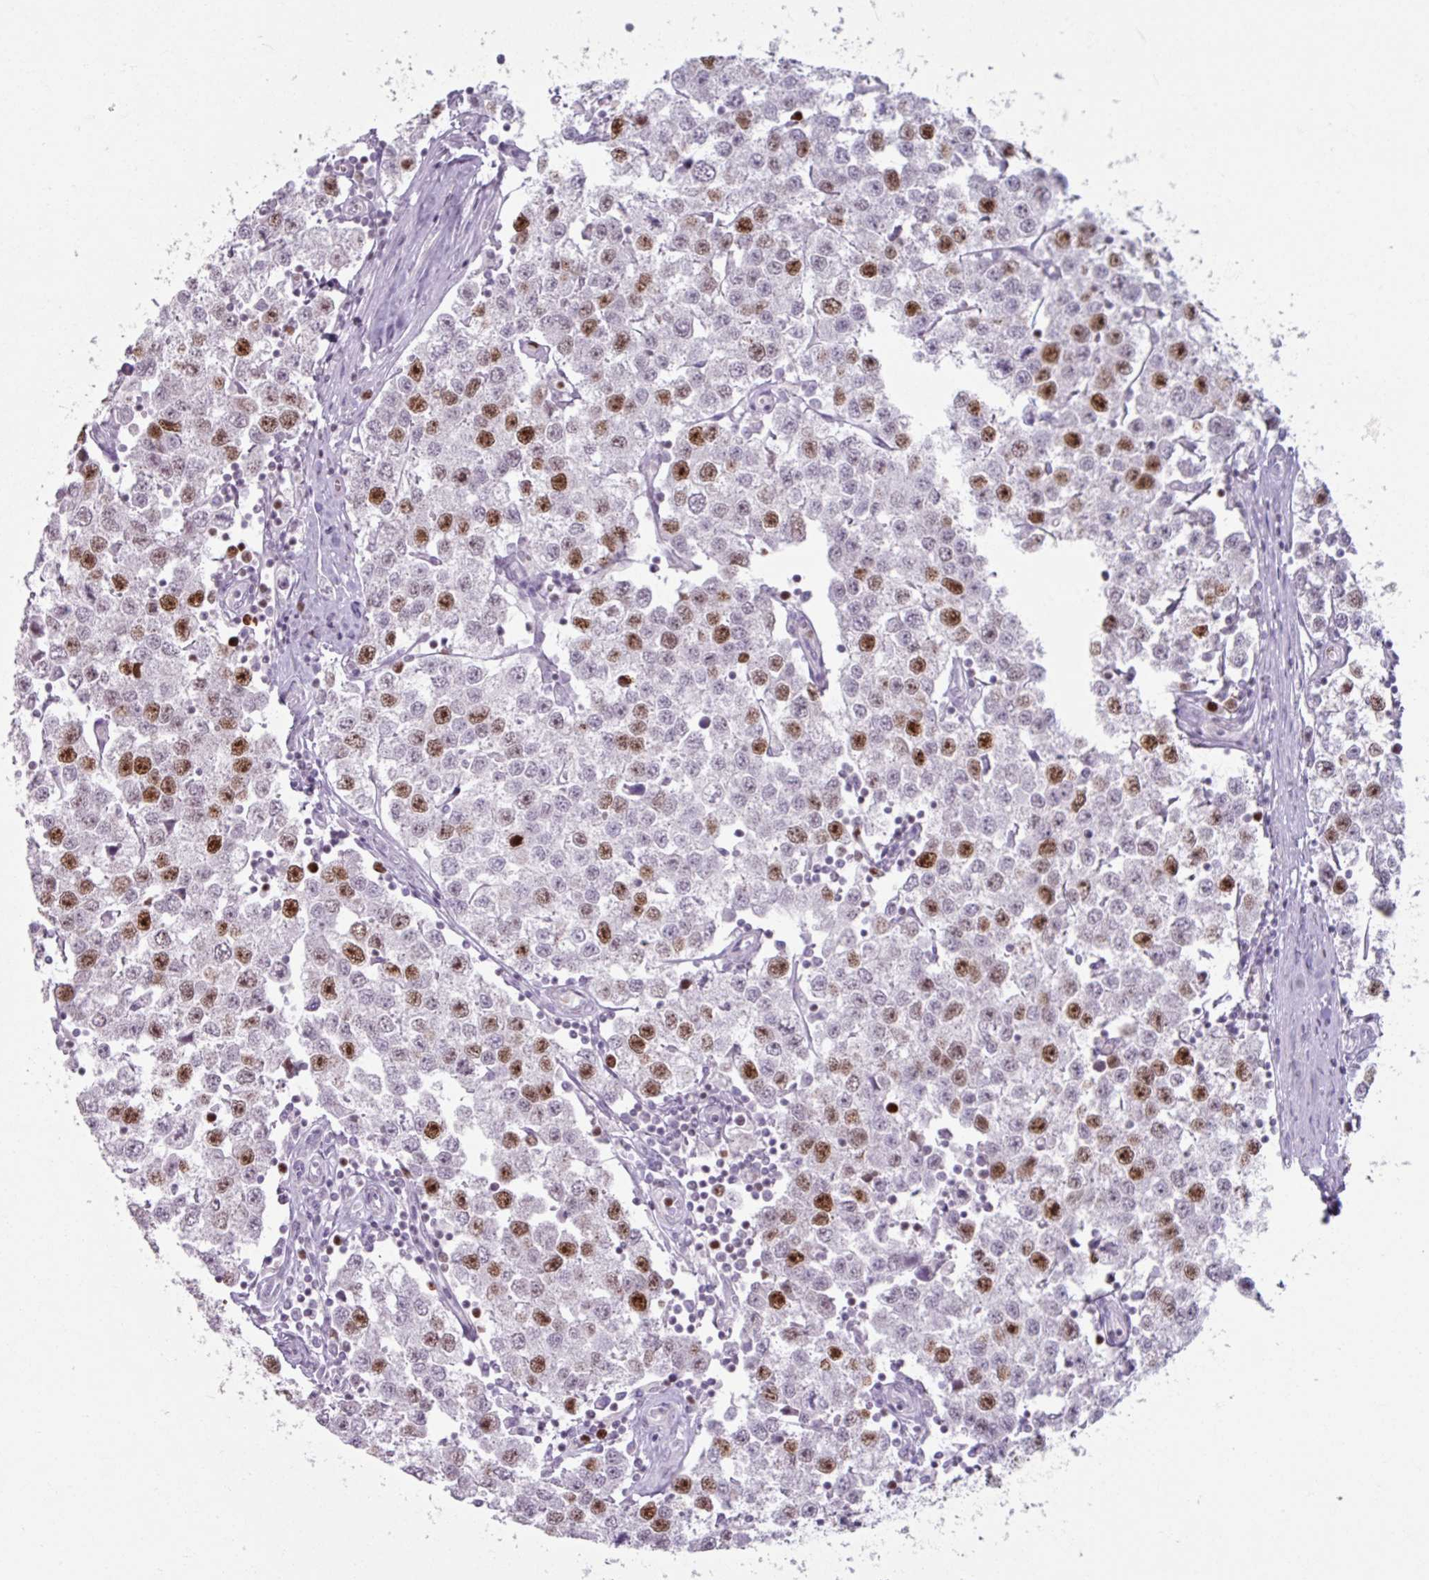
{"staining": {"intensity": "moderate", "quantity": "25%-75%", "location": "nuclear"}, "tissue": "testis cancer", "cell_type": "Tumor cells", "image_type": "cancer", "snomed": [{"axis": "morphology", "description": "Seminoma, NOS"}, {"axis": "topography", "description": "Testis"}], "caption": "This is an image of immunohistochemistry staining of testis seminoma, which shows moderate staining in the nuclear of tumor cells.", "gene": "ATAD2", "patient": {"sex": "male", "age": 34}}